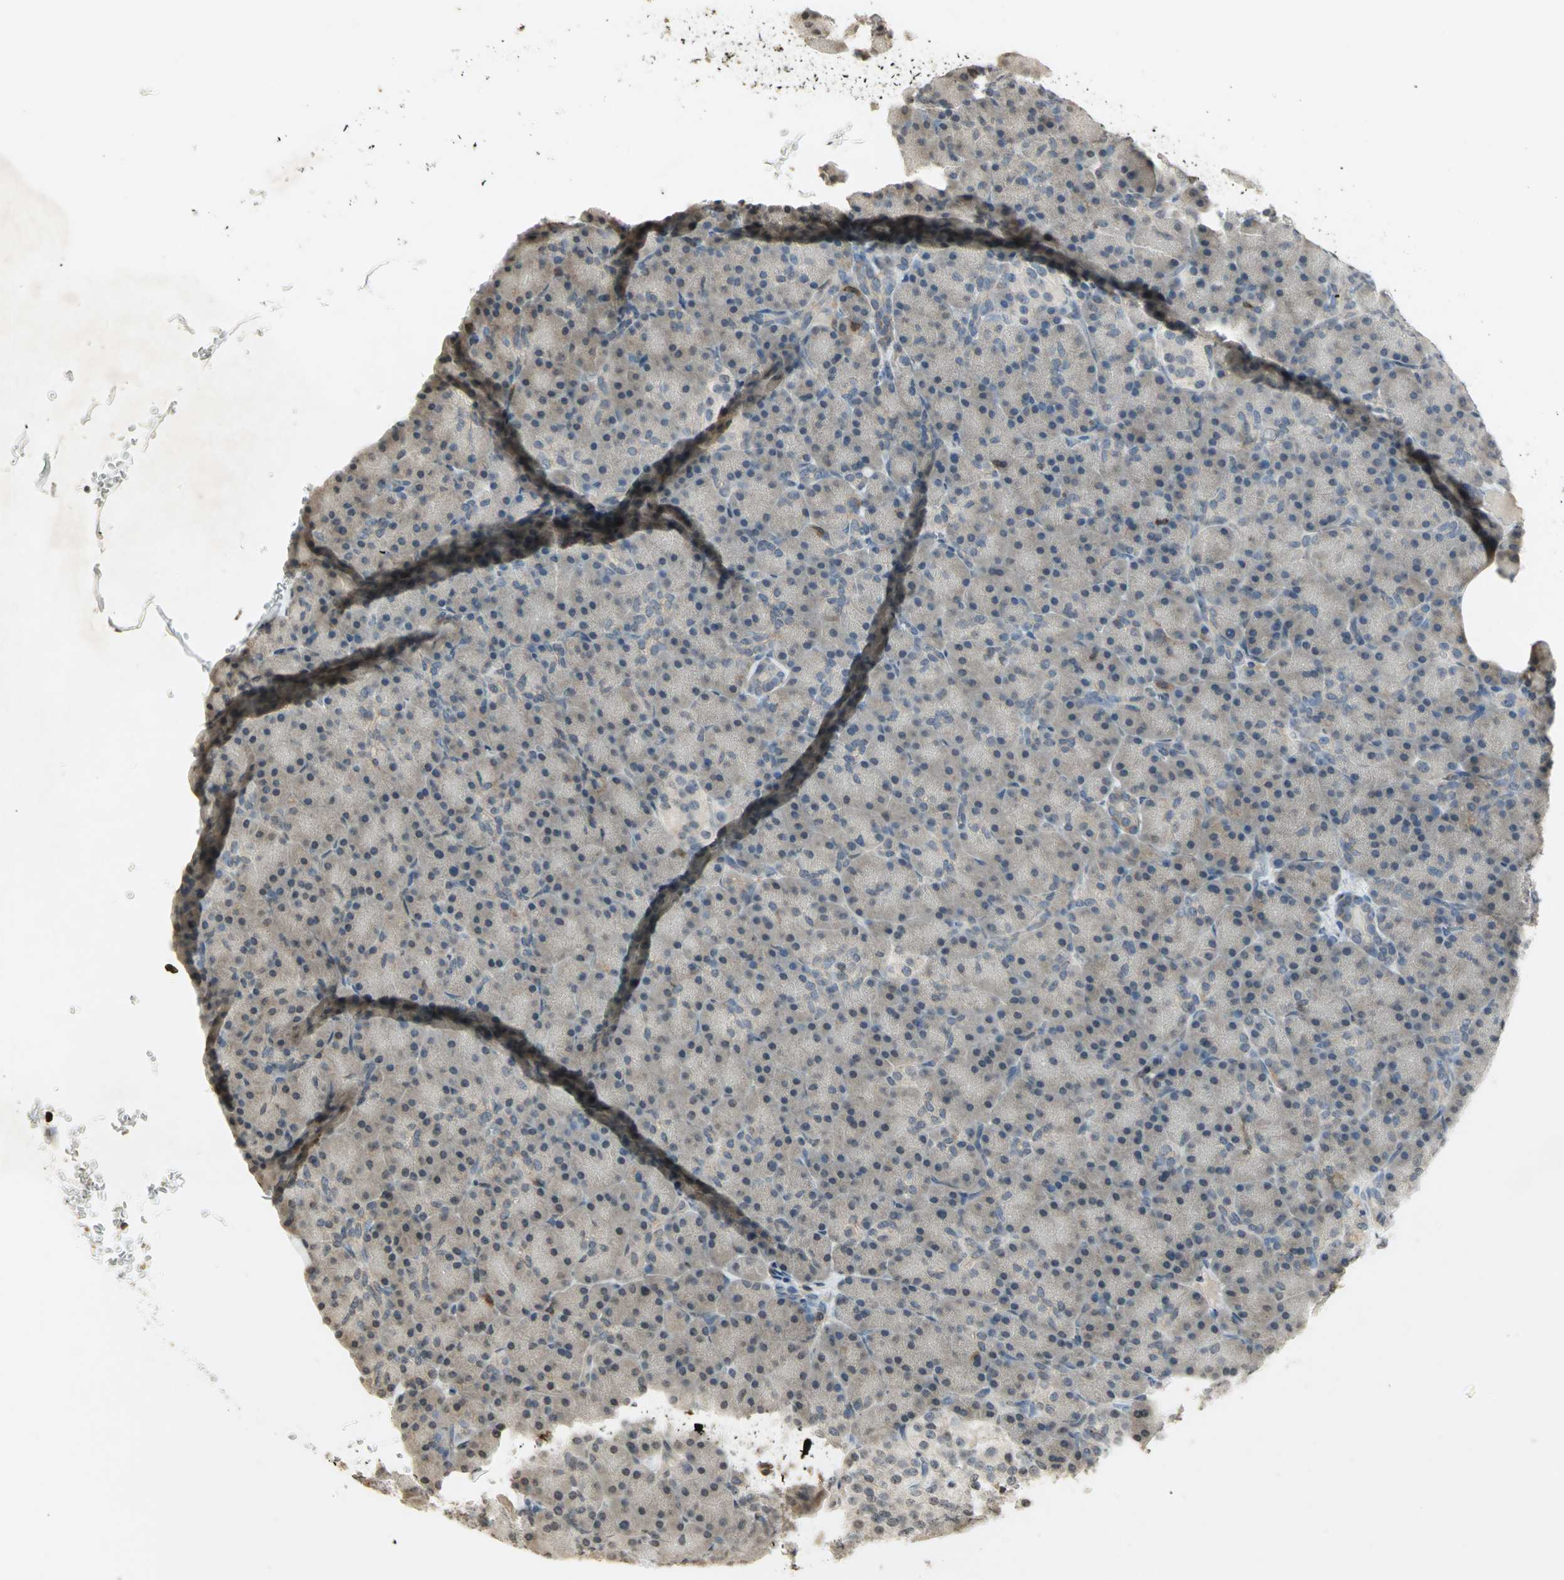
{"staining": {"intensity": "weak", "quantity": "<25%", "location": "cytoplasmic/membranous"}, "tissue": "pancreas", "cell_type": "Exocrine glandular cells", "image_type": "normal", "snomed": [{"axis": "morphology", "description": "Normal tissue, NOS"}, {"axis": "topography", "description": "Pancreas"}], "caption": "High power microscopy photomicrograph of an immunohistochemistry (IHC) image of benign pancreas, revealing no significant staining in exocrine glandular cells.", "gene": "IL16", "patient": {"sex": "female", "age": 43}}